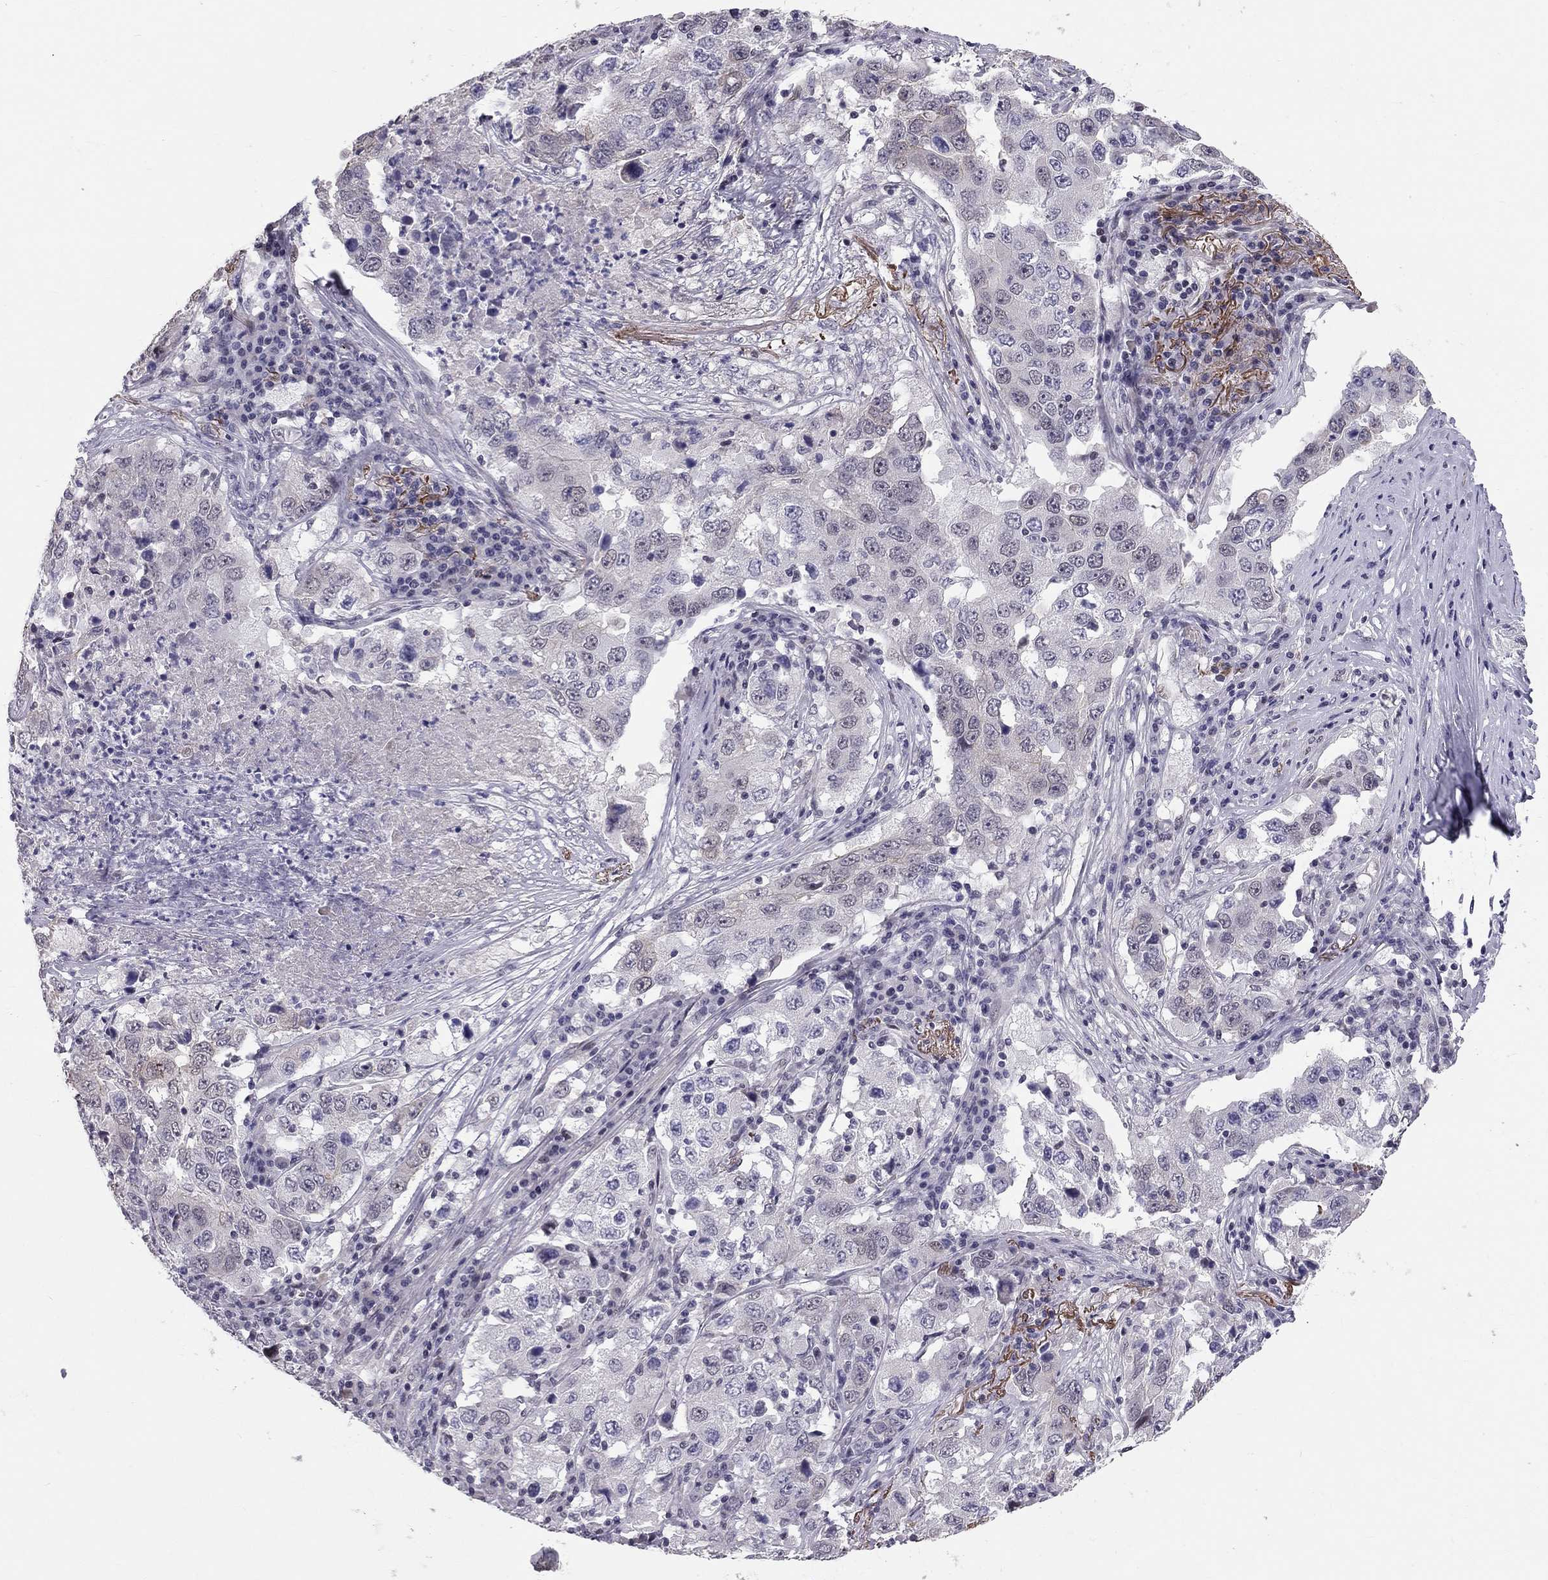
{"staining": {"intensity": "negative", "quantity": "none", "location": "none"}, "tissue": "lung cancer", "cell_type": "Tumor cells", "image_type": "cancer", "snomed": [{"axis": "morphology", "description": "Adenocarcinoma, NOS"}, {"axis": "topography", "description": "Lung"}], "caption": "An image of adenocarcinoma (lung) stained for a protein shows no brown staining in tumor cells.", "gene": "GJB4", "patient": {"sex": "male", "age": 73}}